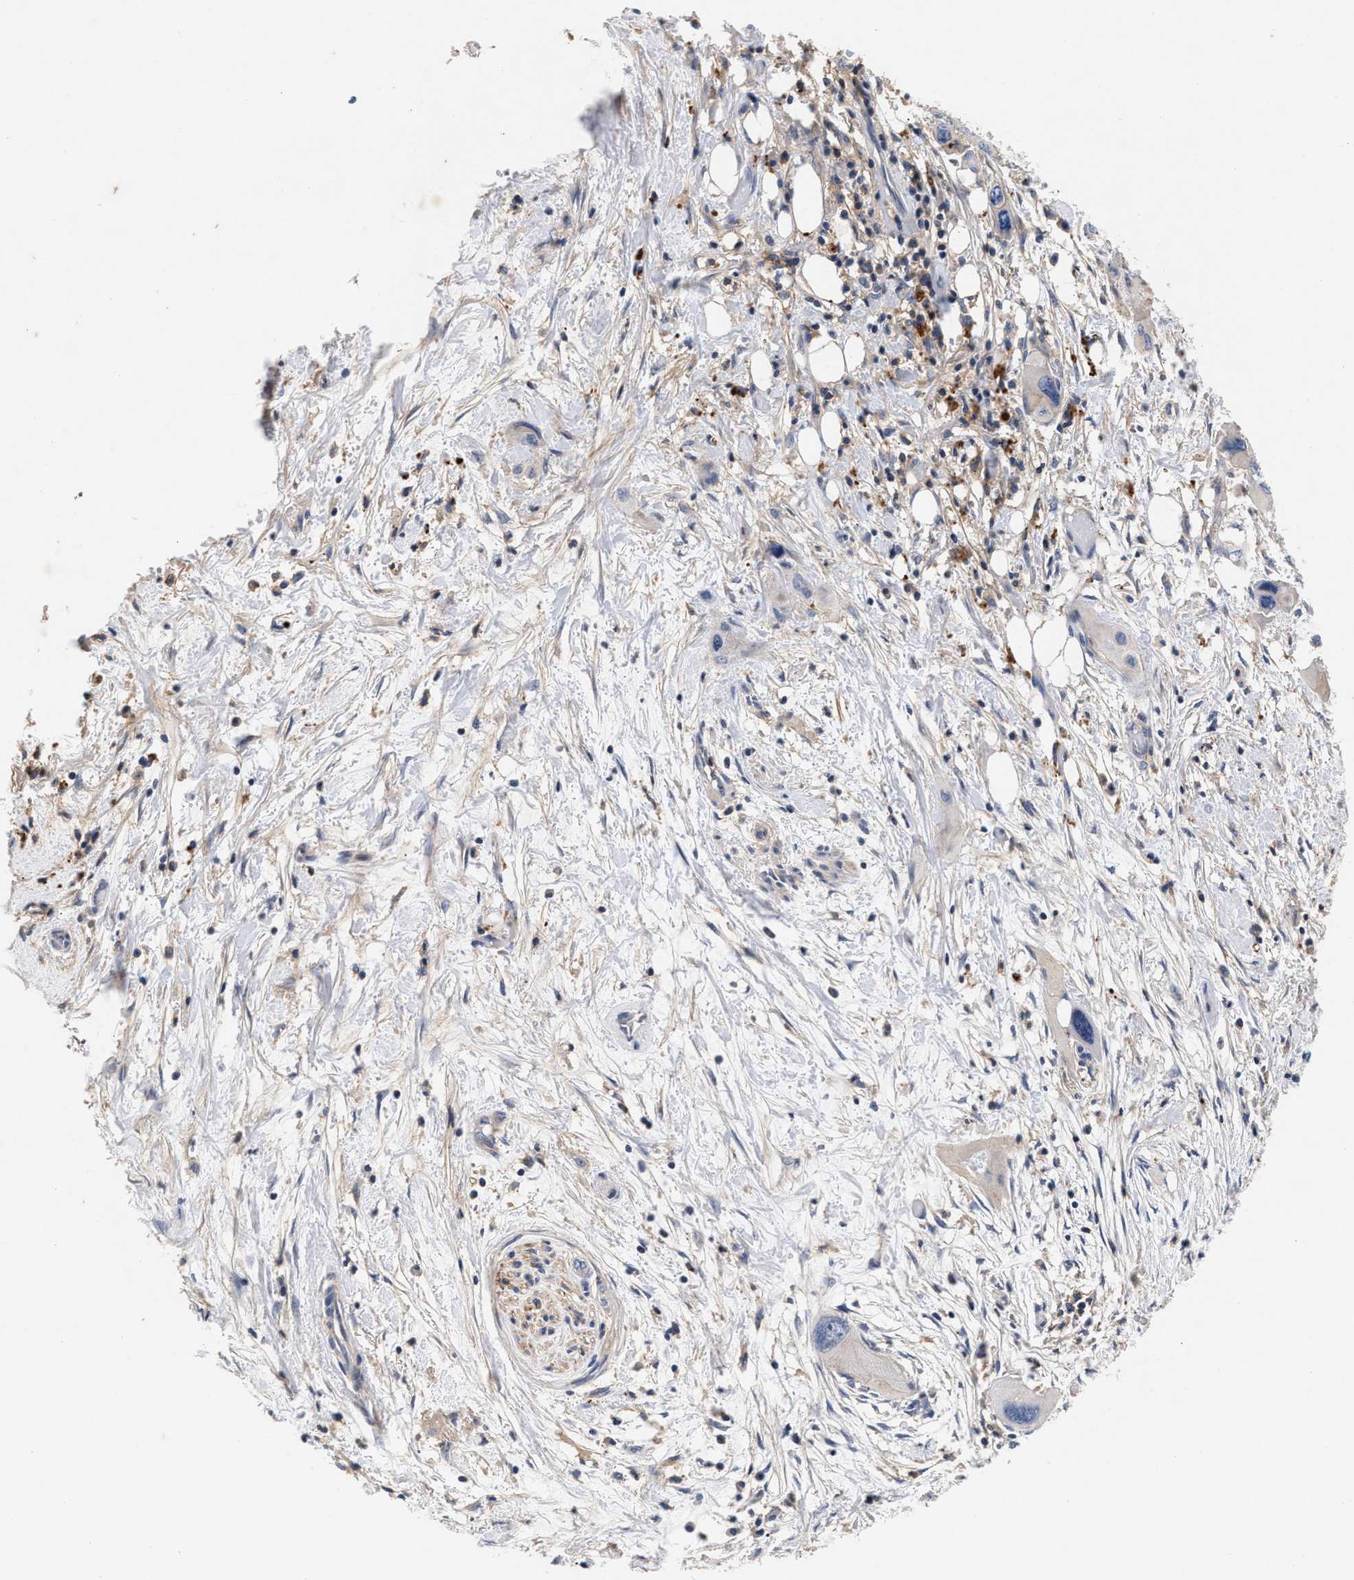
{"staining": {"intensity": "negative", "quantity": "none", "location": "none"}, "tissue": "pancreatic cancer", "cell_type": "Tumor cells", "image_type": "cancer", "snomed": [{"axis": "morphology", "description": "Adenocarcinoma, NOS"}, {"axis": "topography", "description": "Pancreas"}], "caption": "This is an immunohistochemistry (IHC) image of human adenocarcinoma (pancreatic). There is no expression in tumor cells.", "gene": "GNAI3", "patient": {"sex": "male", "age": 73}}